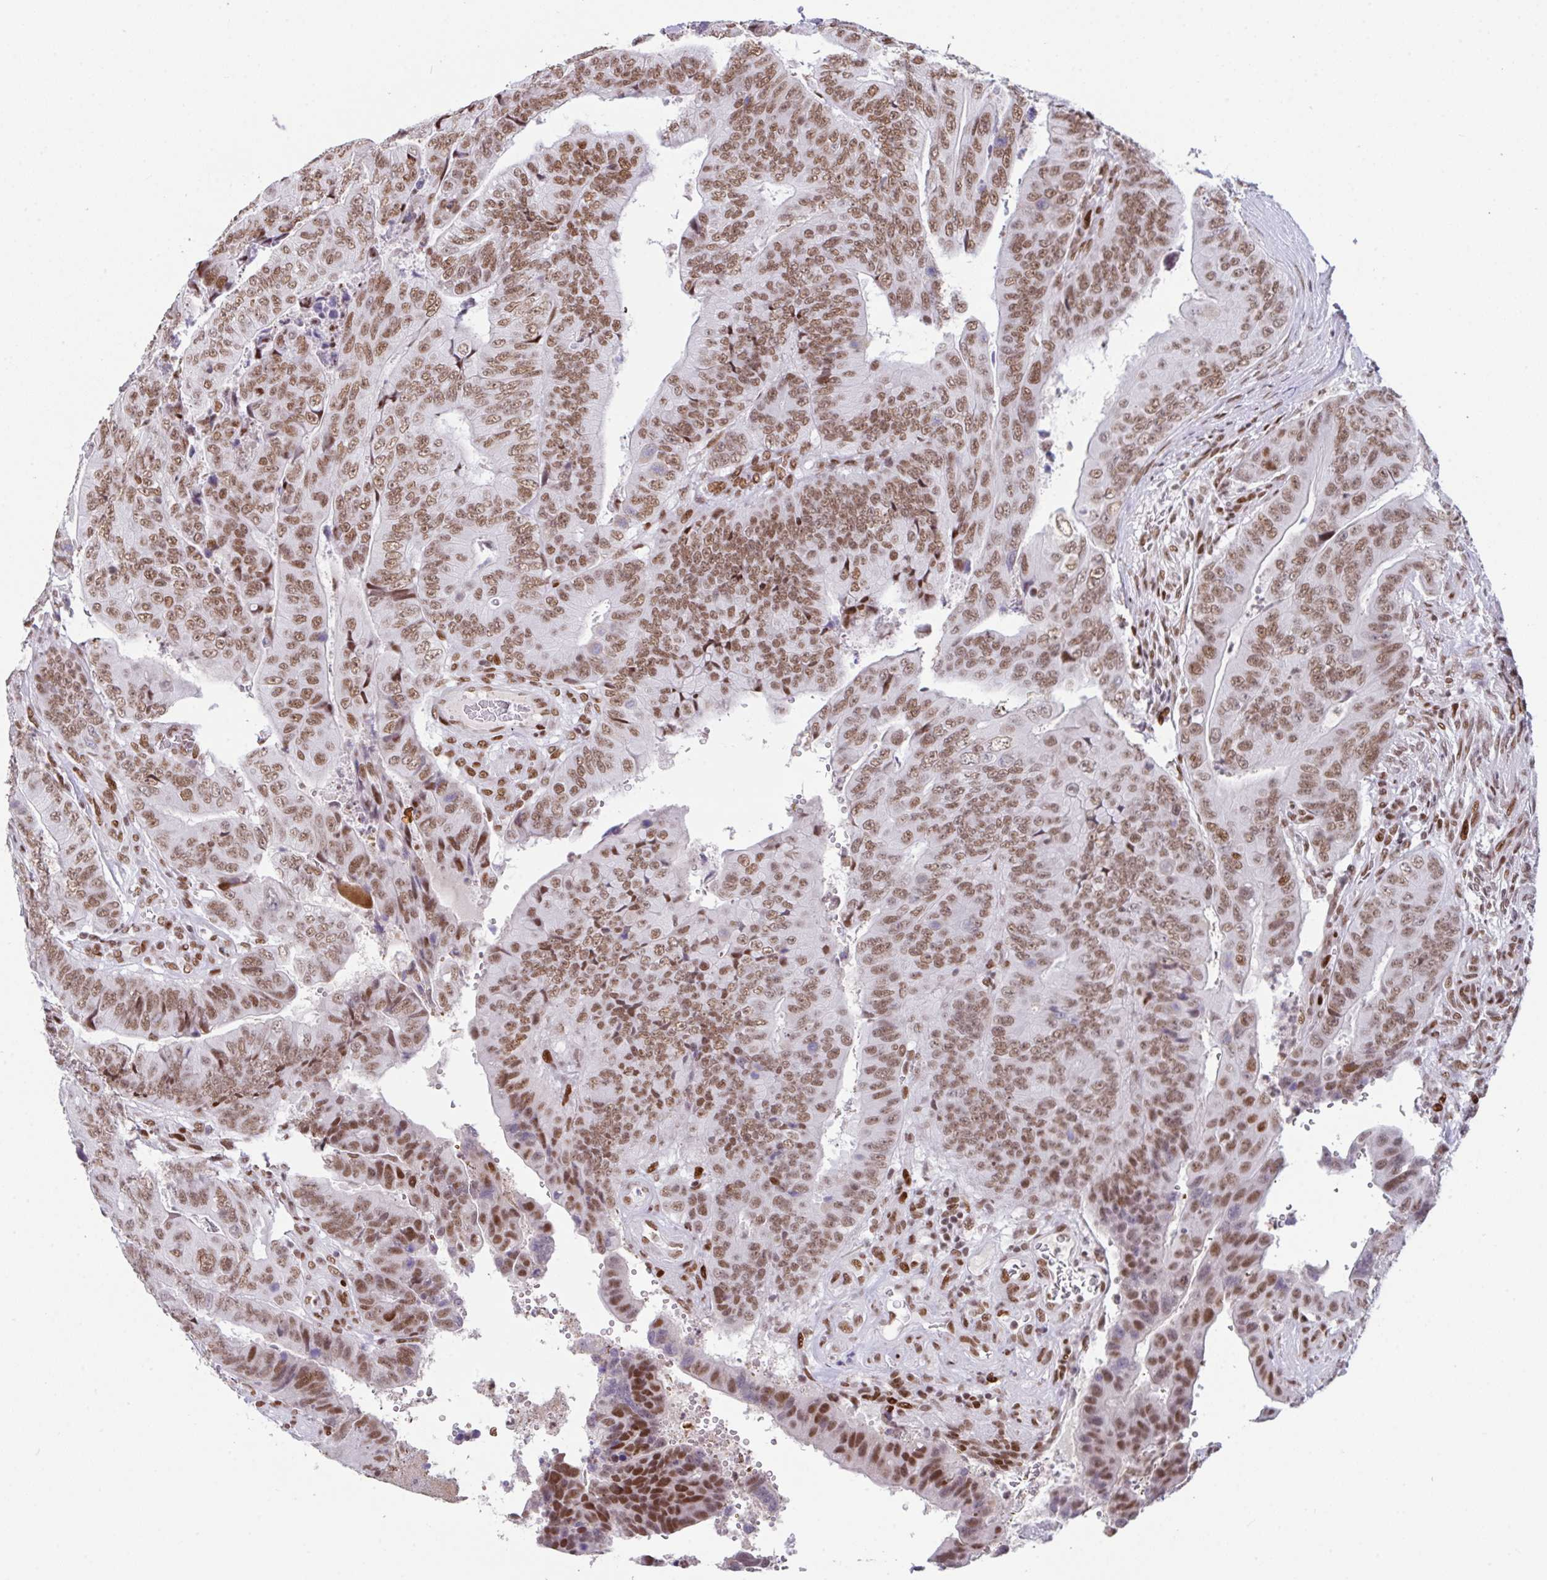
{"staining": {"intensity": "moderate", "quantity": ">75%", "location": "nuclear"}, "tissue": "colorectal cancer", "cell_type": "Tumor cells", "image_type": "cancer", "snomed": [{"axis": "morphology", "description": "Adenocarcinoma, NOS"}, {"axis": "topography", "description": "Colon"}], "caption": "The immunohistochemical stain highlights moderate nuclear positivity in tumor cells of adenocarcinoma (colorectal) tissue.", "gene": "CLP1", "patient": {"sex": "female", "age": 48}}